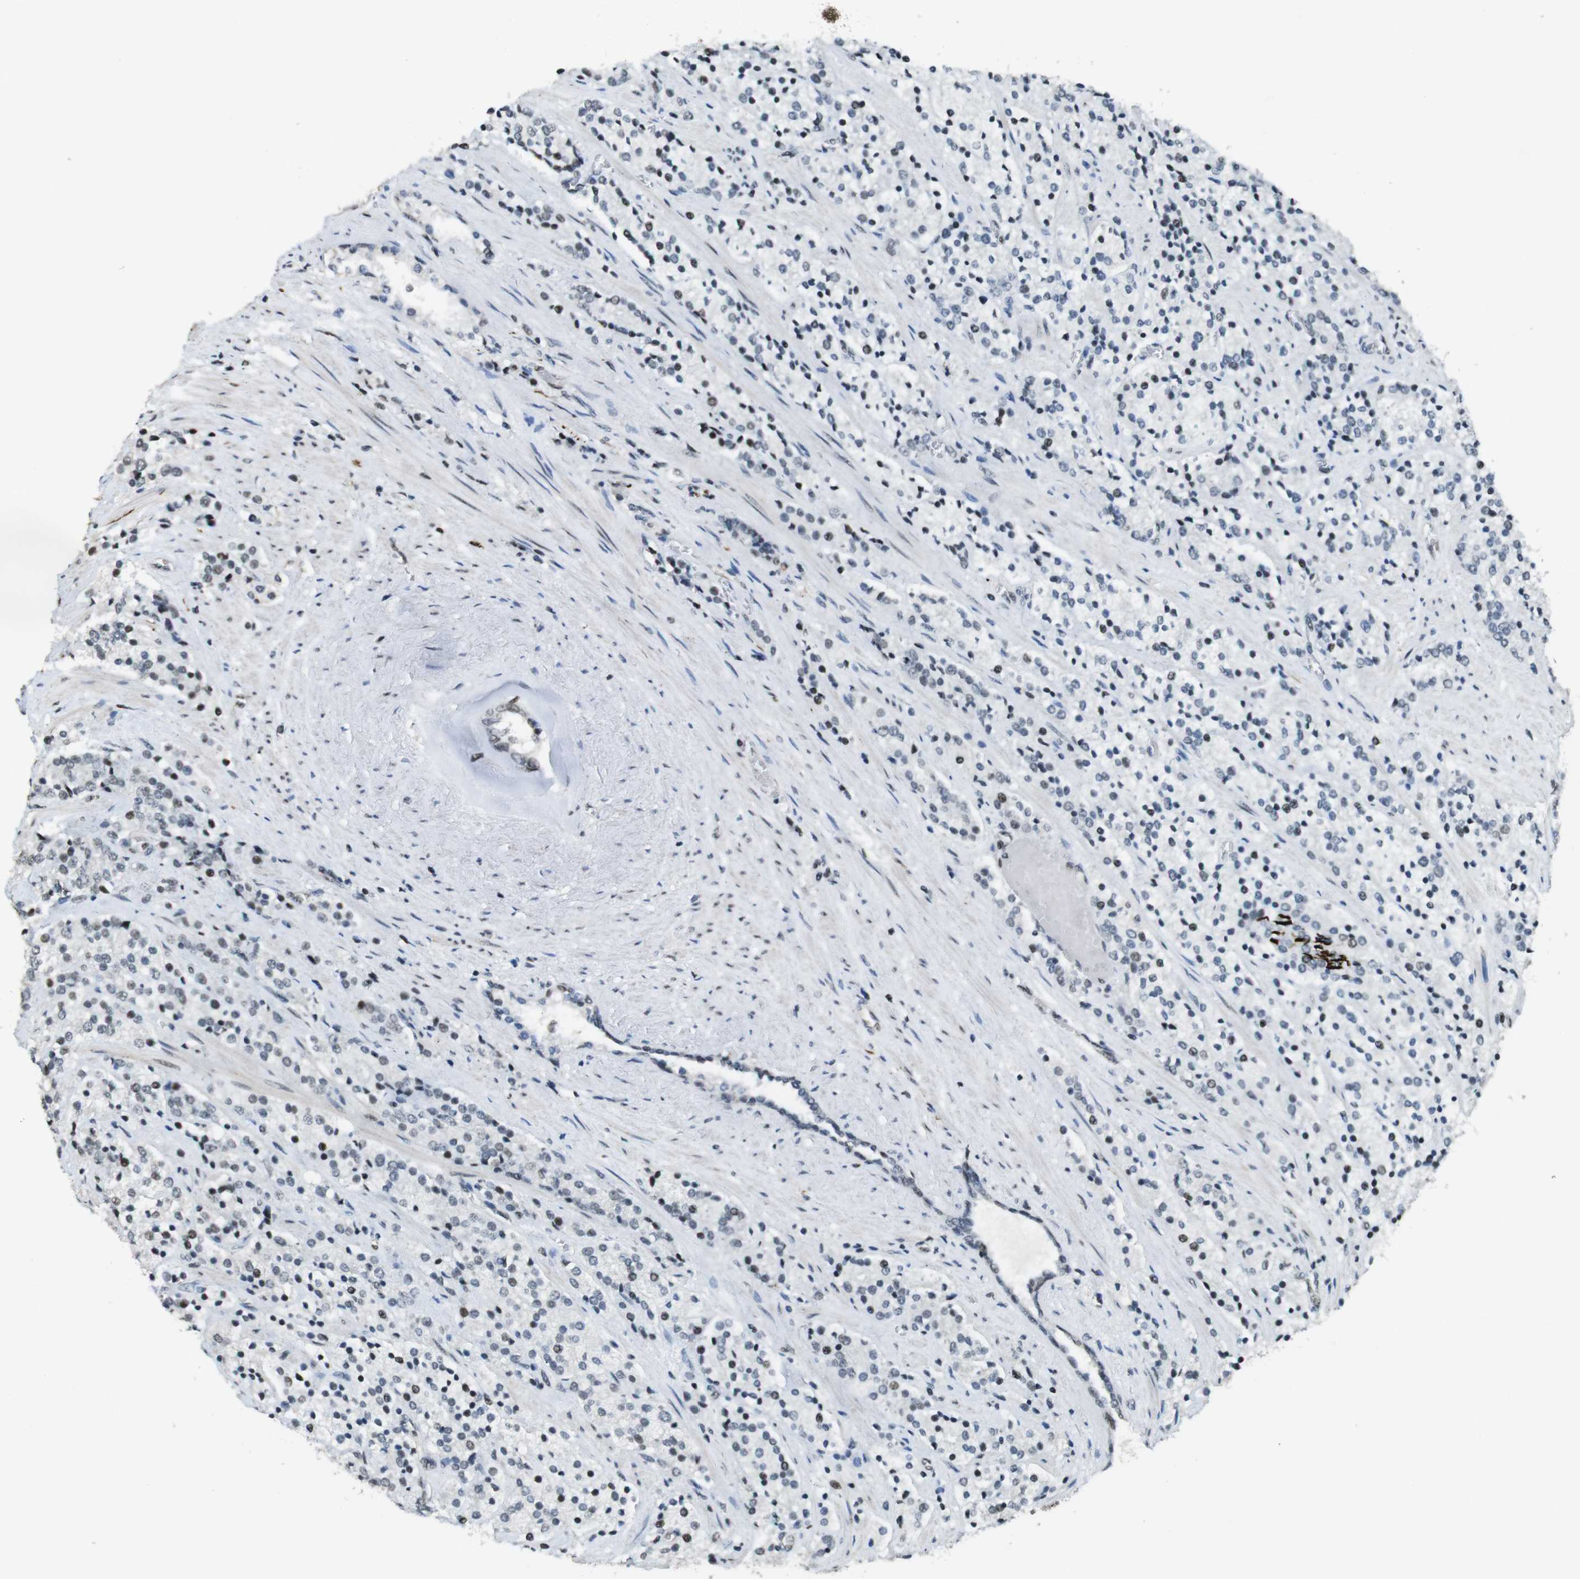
{"staining": {"intensity": "weak", "quantity": "<25%", "location": "nuclear"}, "tissue": "prostate cancer", "cell_type": "Tumor cells", "image_type": "cancer", "snomed": [{"axis": "morphology", "description": "Adenocarcinoma, High grade"}, {"axis": "topography", "description": "Prostate"}], "caption": "Micrograph shows no significant protein staining in tumor cells of prostate high-grade adenocarcinoma. (DAB (3,3'-diaminobenzidine) immunohistochemistry with hematoxylin counter stain).", "gene": "CSNK2B", "patient": {"sex": "male", "age": 71}}